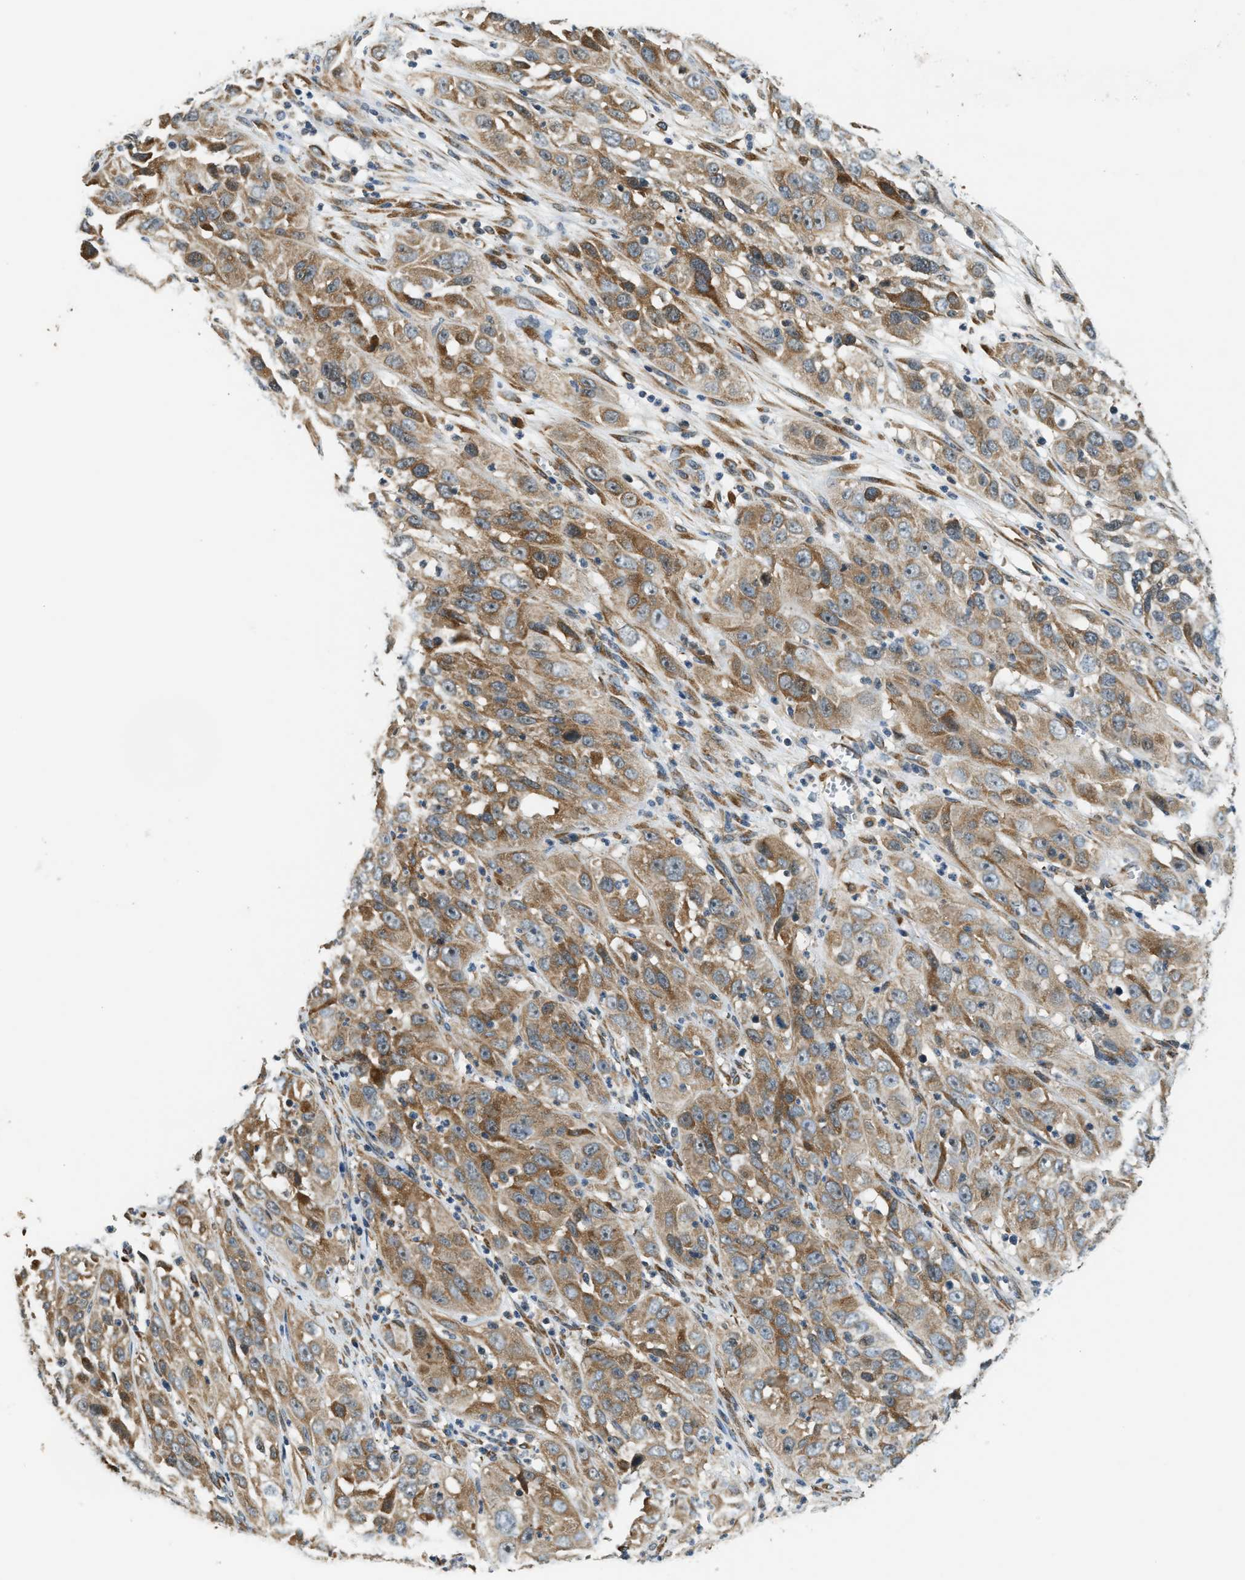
{"staining": {"intensity": "moderate", "quantity": ">75%", "location": "cytoplasmic/membranous"}, "tissue": "cervical cancer", "cell_type": "Tumor cells", "image_type": "cancer", "snomed": [{"axis": "morphology", "description": "Squamous cell carcinoma, NOS"}, {"axis": "topography", "description": "Cervix"}], "caption": "There is medium levels of moderate cytoplasmic/membranous positivity in tumor cells of cervical cancer (squamous cell carcinoma), as demonstrated by immunohistochemical staining (brown color).", "gene": "ALOX12", "patient": {"sex": "female", "age": 32}}